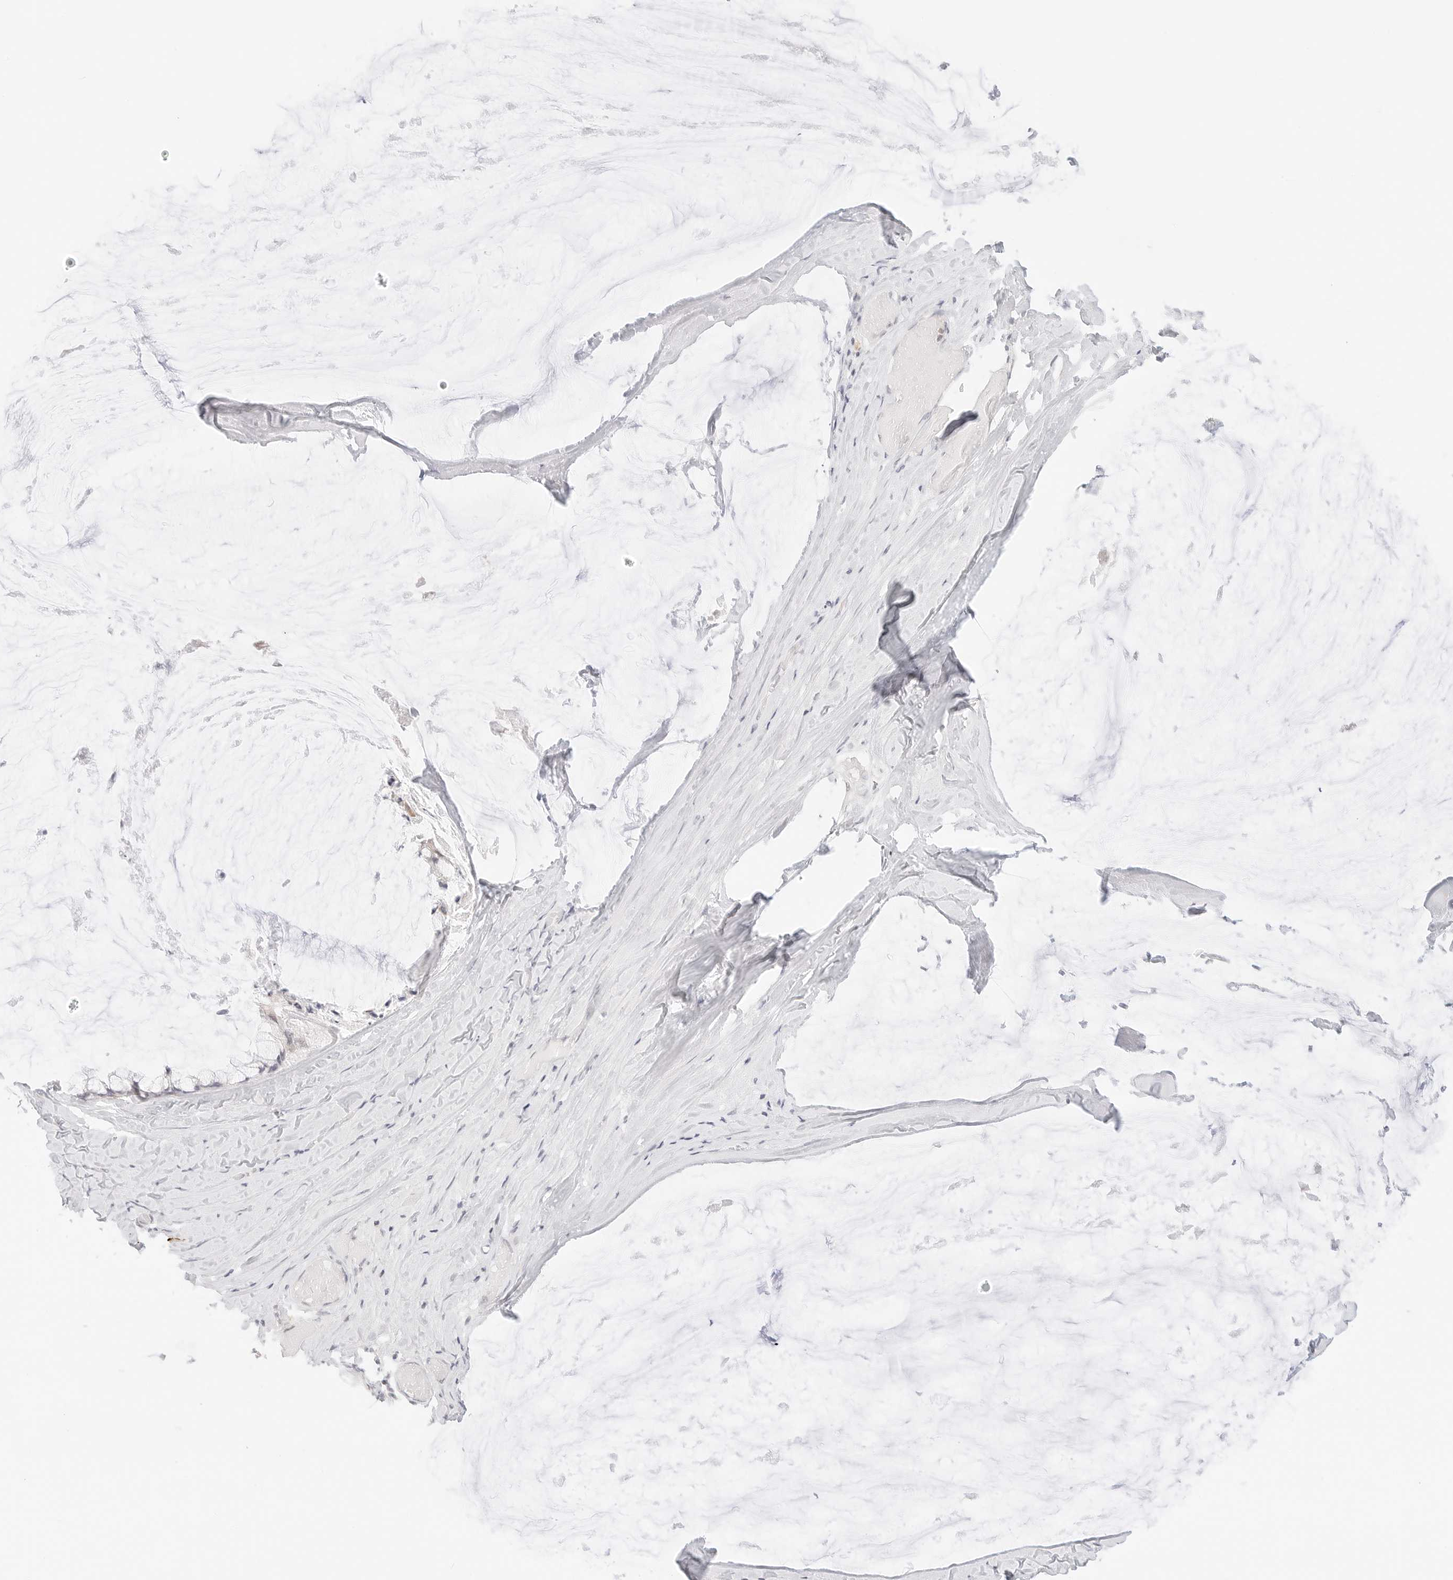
{"staining": {"intensity": "negative", "quantity": "none", "location": "none"}, "tissue": "ovarian cancer", "cell_type": "Tumor cells", "image_type": "cancer", "snomed": [{"axis": "morphology", "description": "Cystadenocarcinoma, mucinous, NOS"}, {"axis": "topography", "description": "Ovary"}], "caption": "A histopathology image of ovarian cancer (mucinous cystadenocarcinoma) stained for a protein reveals no brown staining in tumor cells. Nuclei are stained in blue.", "gene": "GNAS", "patient": {"sex": "female", "age": 39}}